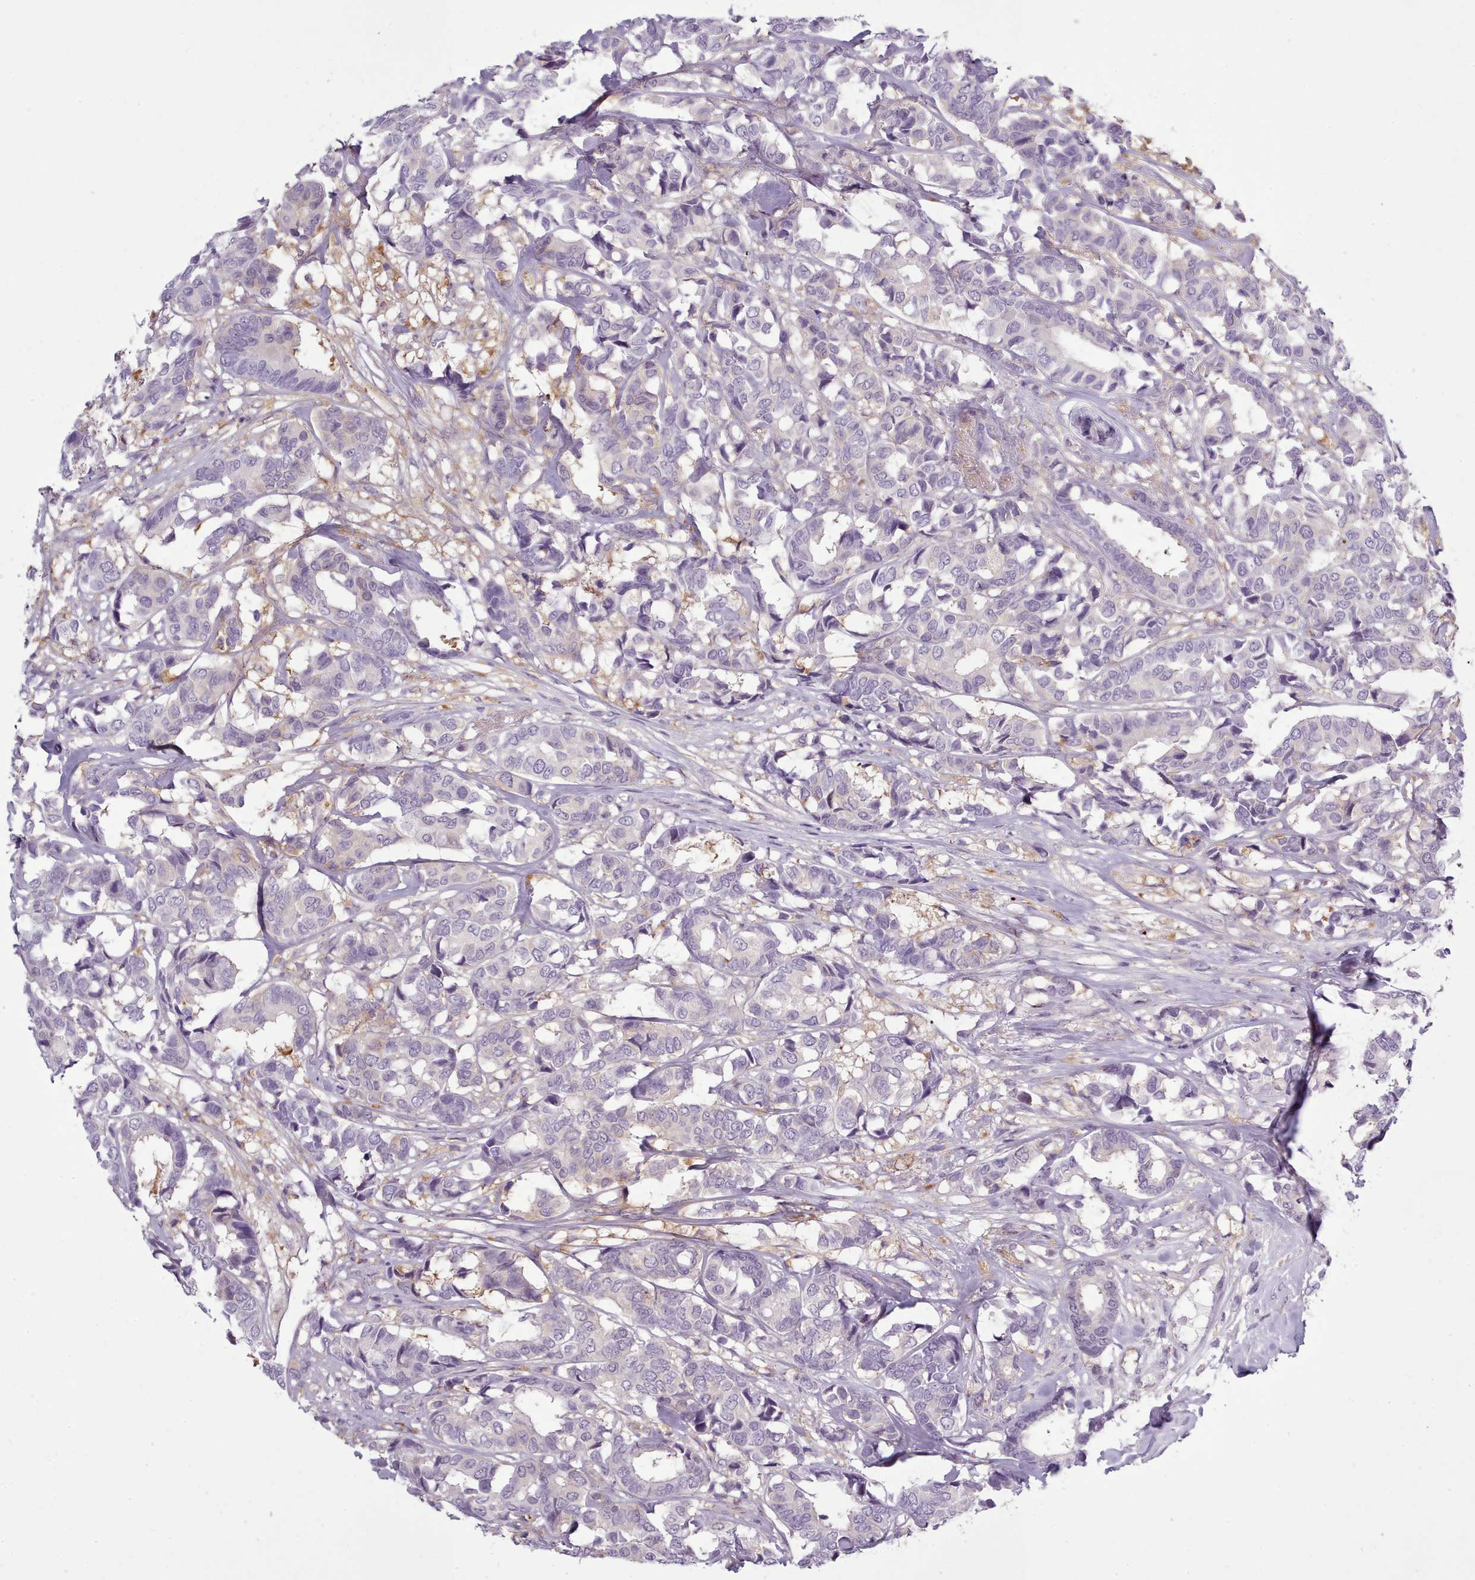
{"staining": {"intensity": "negative", "quantity": "none", "location": "none"}, "tissue": "breast cancer", "cell_type": "Tumor cells", "image_type": "cancer", "snomed": [{"axis": "morphology", "description": "Normal tissue, NOS"}, {"axis": "morphology", "description": "Duct carcinoma"}, {"axis": "topography", "description": "Breast"}], "caption": "This histopathology image is of breast invasive ductal carcinoma stained with immunohistochemistry to label a protein in brown with the nuclei are counter-stained blue. There is no expression in tumor cells.", "gene": "NDST2", "patient": {"sex": "female", "age": 87}}